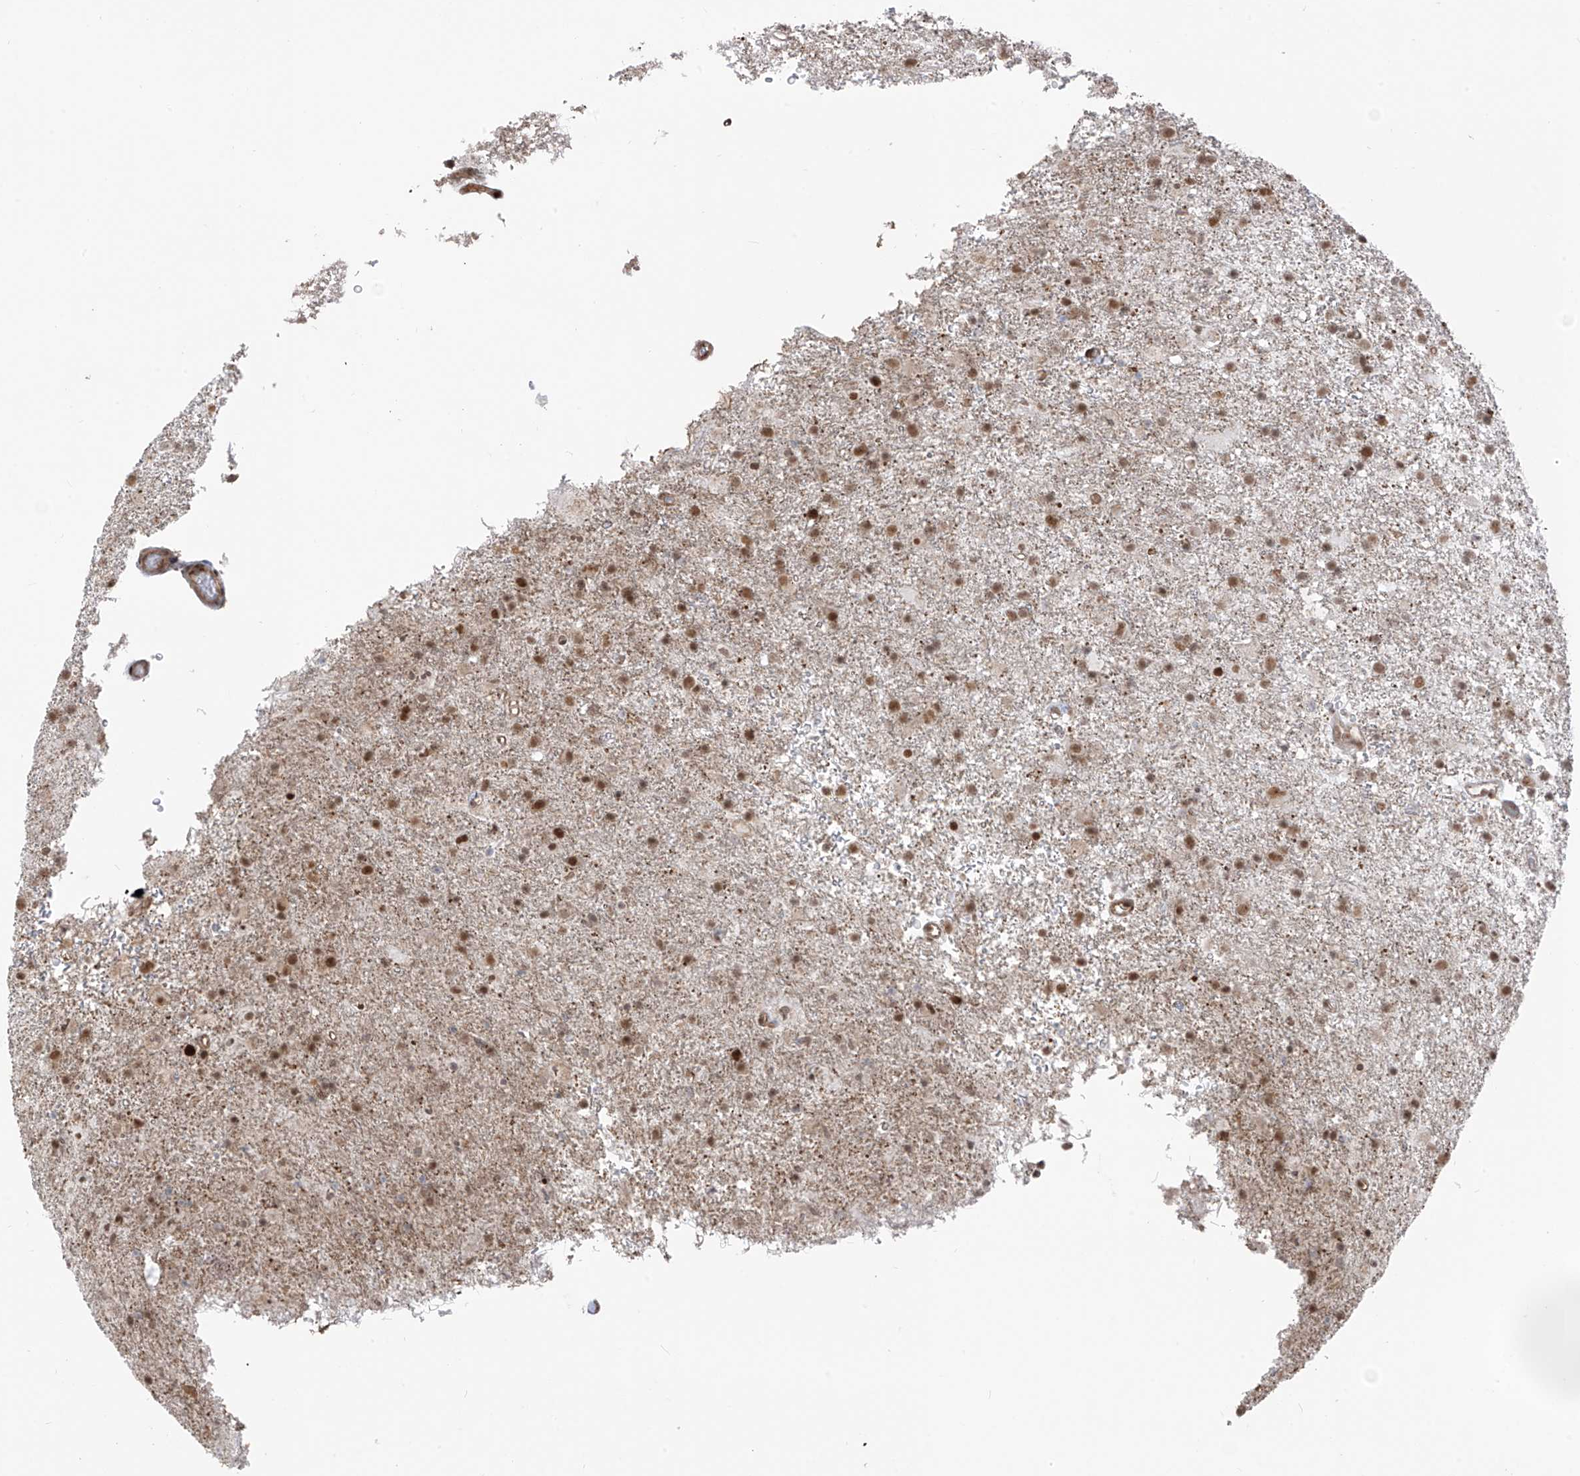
{"staining": {"intensity": "moderate", "quantity": ">75%", "location": "nuclear"}, "tissue": "glioma", "cell_type": "Tumor cells", "image_type": "cancer", "snomed": [{"axis": "morphology", "description": "Glioma, malignant, Low grade"}, {"axis": "topography", "description": "Brain"}], "caption": "IHC (DAB) staining of malignant low-grade glioma exhibits moderate nuclear protein staining in about >75% of tumor cells.", "gene": "ARHGEF3", "patient": {"sex": "male", "age": 65}}